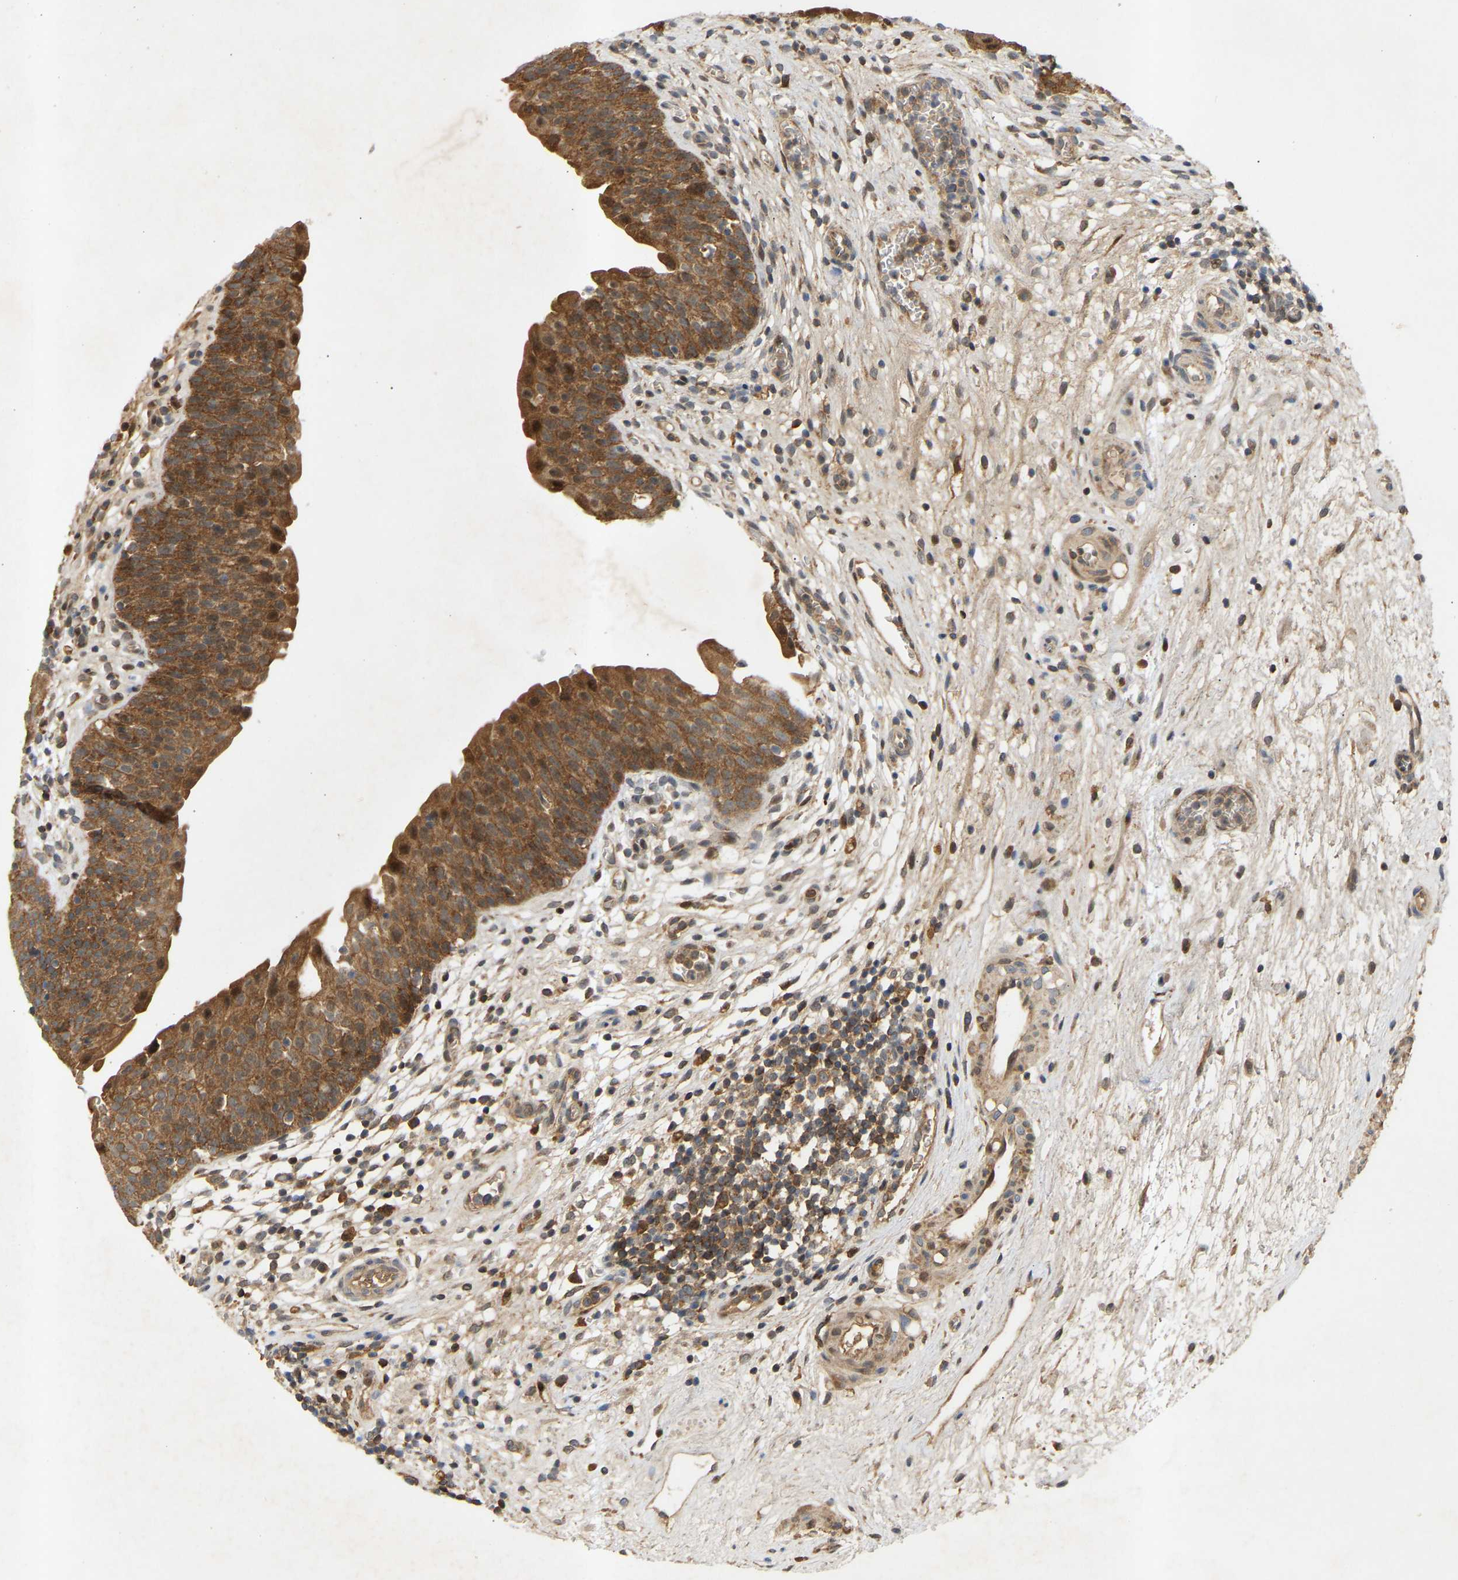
{"staining": {"intensity": "strong", "quantity": ">75%", "location": "cytoplasmic/membranous,nuclear"}, "tissue": "urinary bladder", "cell_type": "Urothelial cells", "image_type": "normal", "snomed": [{"axis": "morphology", "description": "Normal tissue, NOS"}, {"axis": "topography", "description": "Urinary bladder"}], "caption": "A brown stain shows strong cytoplasmic/membranous,nuclear staining of a protein in urothelial cells of unremarkable human urinary bladder. Using DAB (3,3'-diaminobenzidine) (brown) and hematoxylin (blue) stains, captured at high magnification using brightfield microscopy.", "gene": "ATP5MF", "patient": {"sex": "male", "age": 37}}